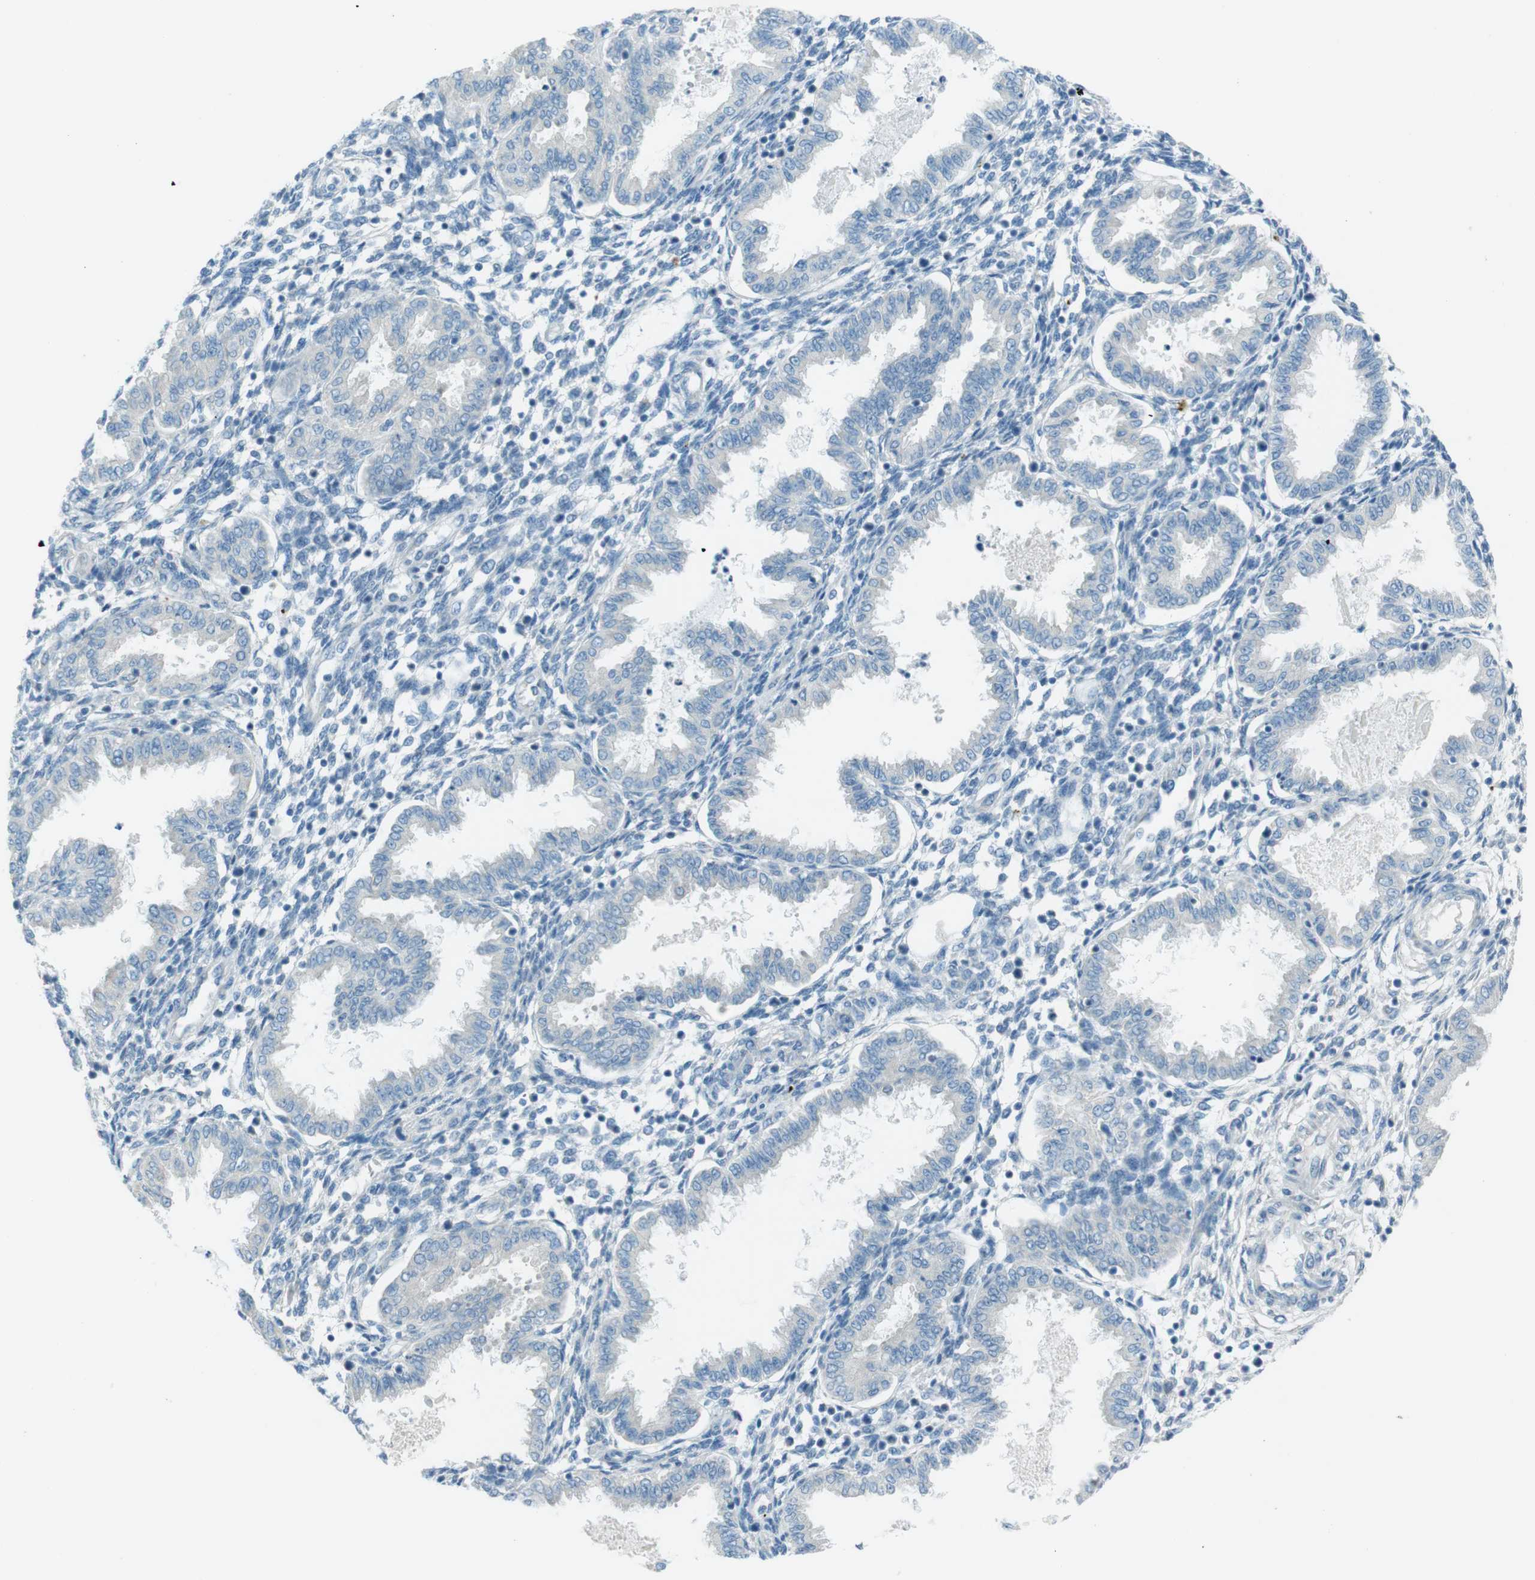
{"staining": {"intensity": "negative", "quantity": "none", "location": "none"}, "tissue": "endometrium", "cell_type": "Cells in endometrial stroma", "image_type": "normal", "snomed": [{"axis": "morphology", "description": "Normal tissue, NOS"}, {"axis": "topography", "description": "Endometrium"}], "caption": "High power microscopy histopathology image of an immunohistochemistry (IHC) histopathology image of benign endometrium, revealing no significant positivity in cells in endometrial stroma. The staining is performed using DAB brown chromogen with nuclei counter-stained in using hematoxylin.", "gene": "TMEM41B", "patient": {"sex": "female", "age": 33}}